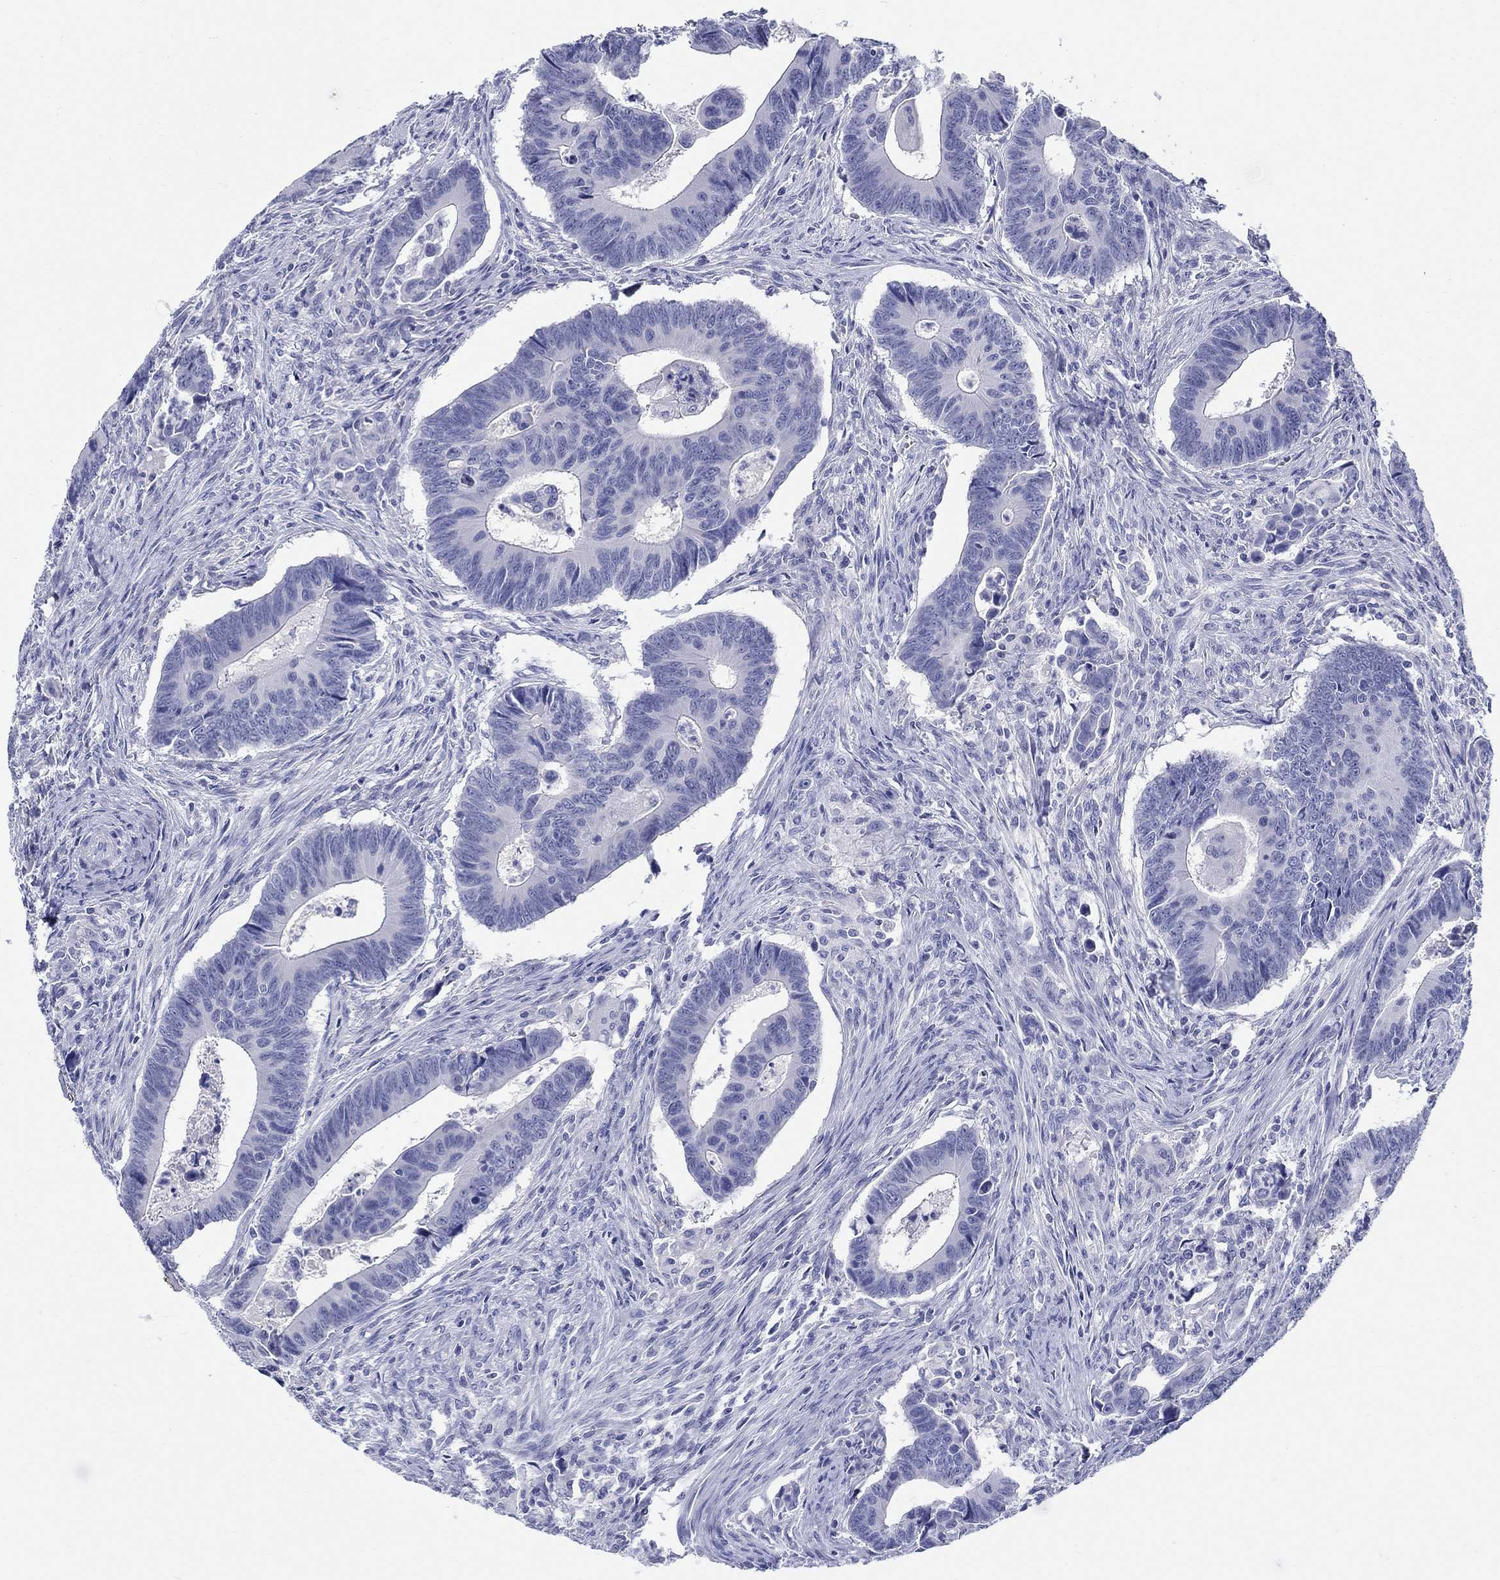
{"staining": {"intensity": "negative", "quantity": "none", "location": "none"}, "tissue": "colorectal cancer", "cell_type": "Tumor cells", "image_type": "cancer", "snomed": [{"axis": "morphology", "description": "Adenocarcinoma, NOS"}, {"axis": "topography", "description": "Rectum"}], "caption": "A high-resolution micrograph shows immunohistochemistry (IHC) staining of colorectal cancer, which displays no significant expression in tumor cells.", "gene": "LAMP5", "patient": {"sex": "male", "age": 67}}